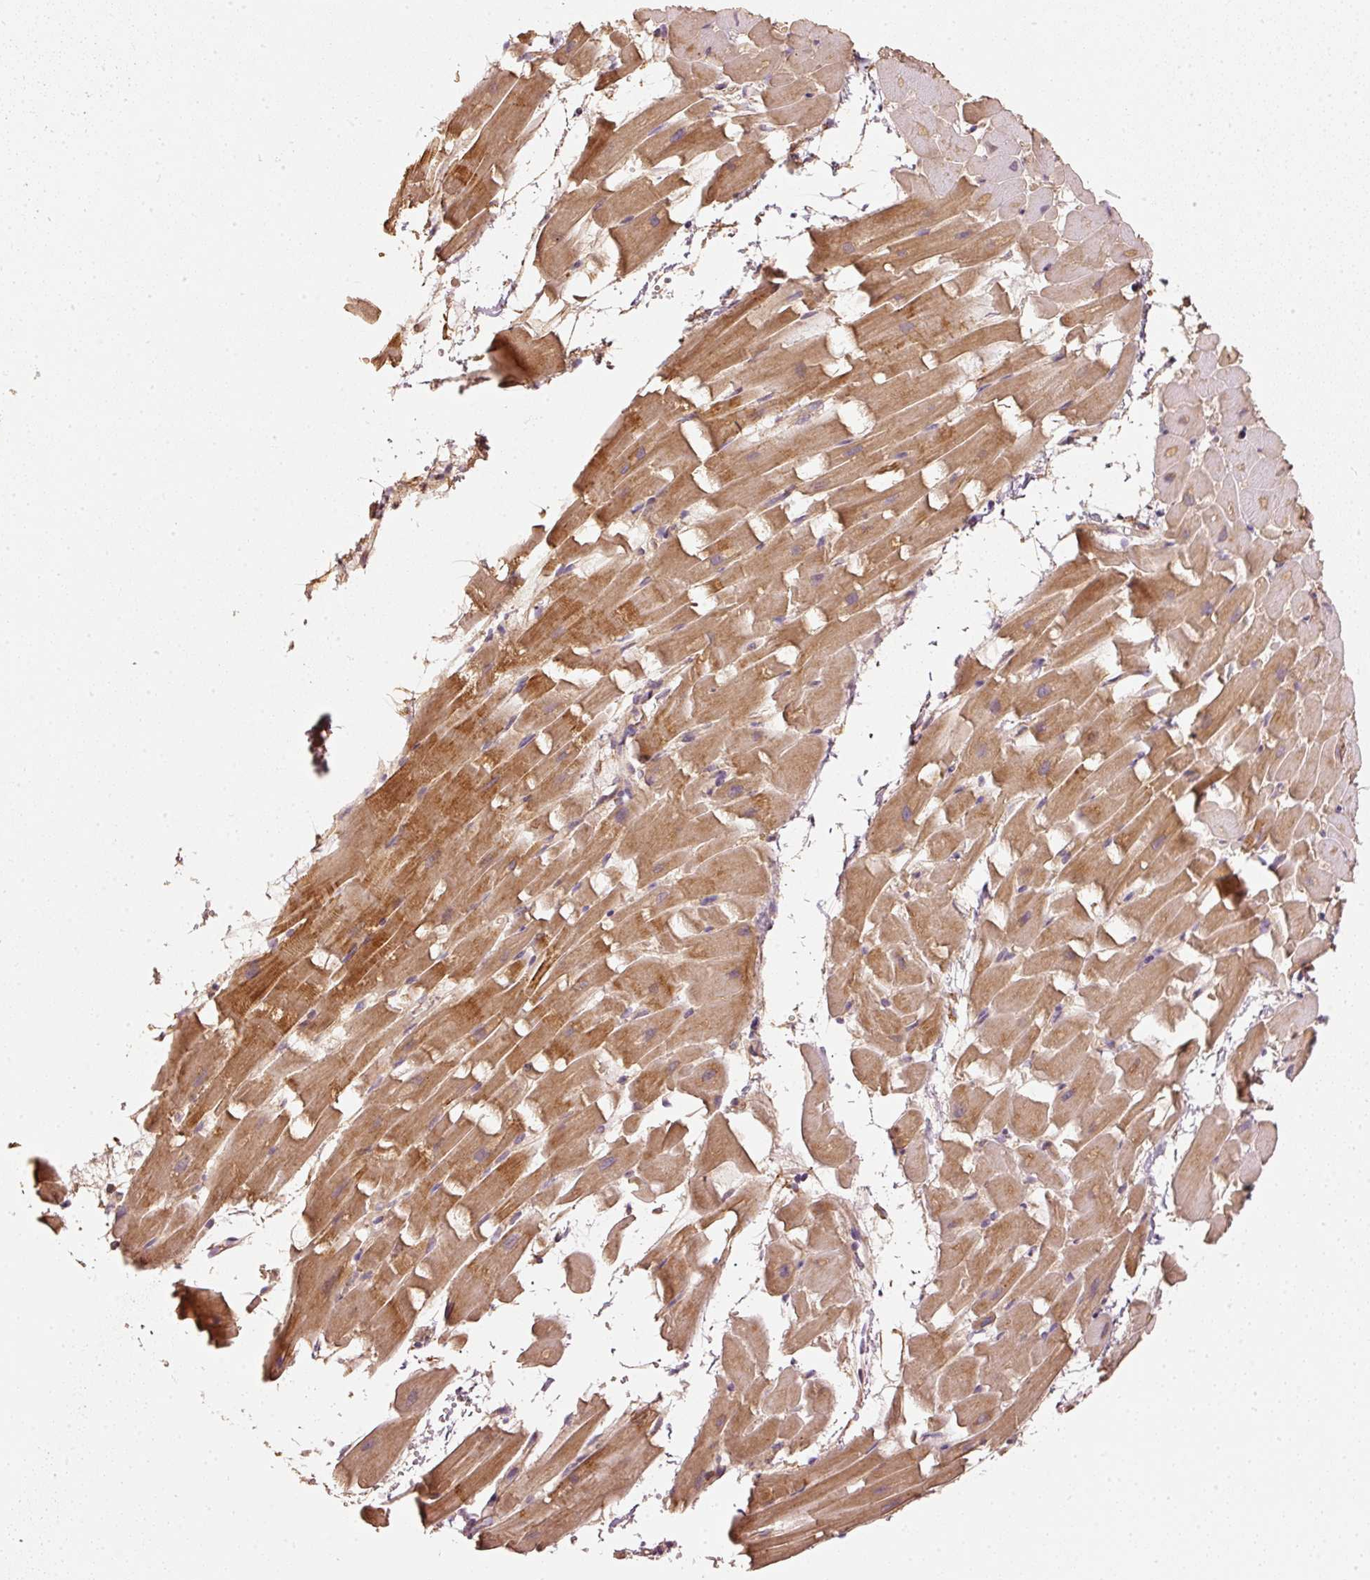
{"staining": {"intensity": "moderate", "quantity": ">75%", "location": "cytoplasmic/membranous"}, "tissue": "heart muscle", "cell_type": "Cardiomyocytes", "image_type": "normal", "snomed": [{"axis": "morphology", "description": "Normal tissue, NOS"}, {"axis": "topography", "description": "Heart"}], "caption": "A high-resolution histopathology image shows immunohistochemistry staining of benign heart muscle, which demonstrates moderate cytoplasmic/membranous staining in about >75% of cardiomyocytes.", "gene": "MTHFD1L", "patient": {"sex": "male", "age": 37}}